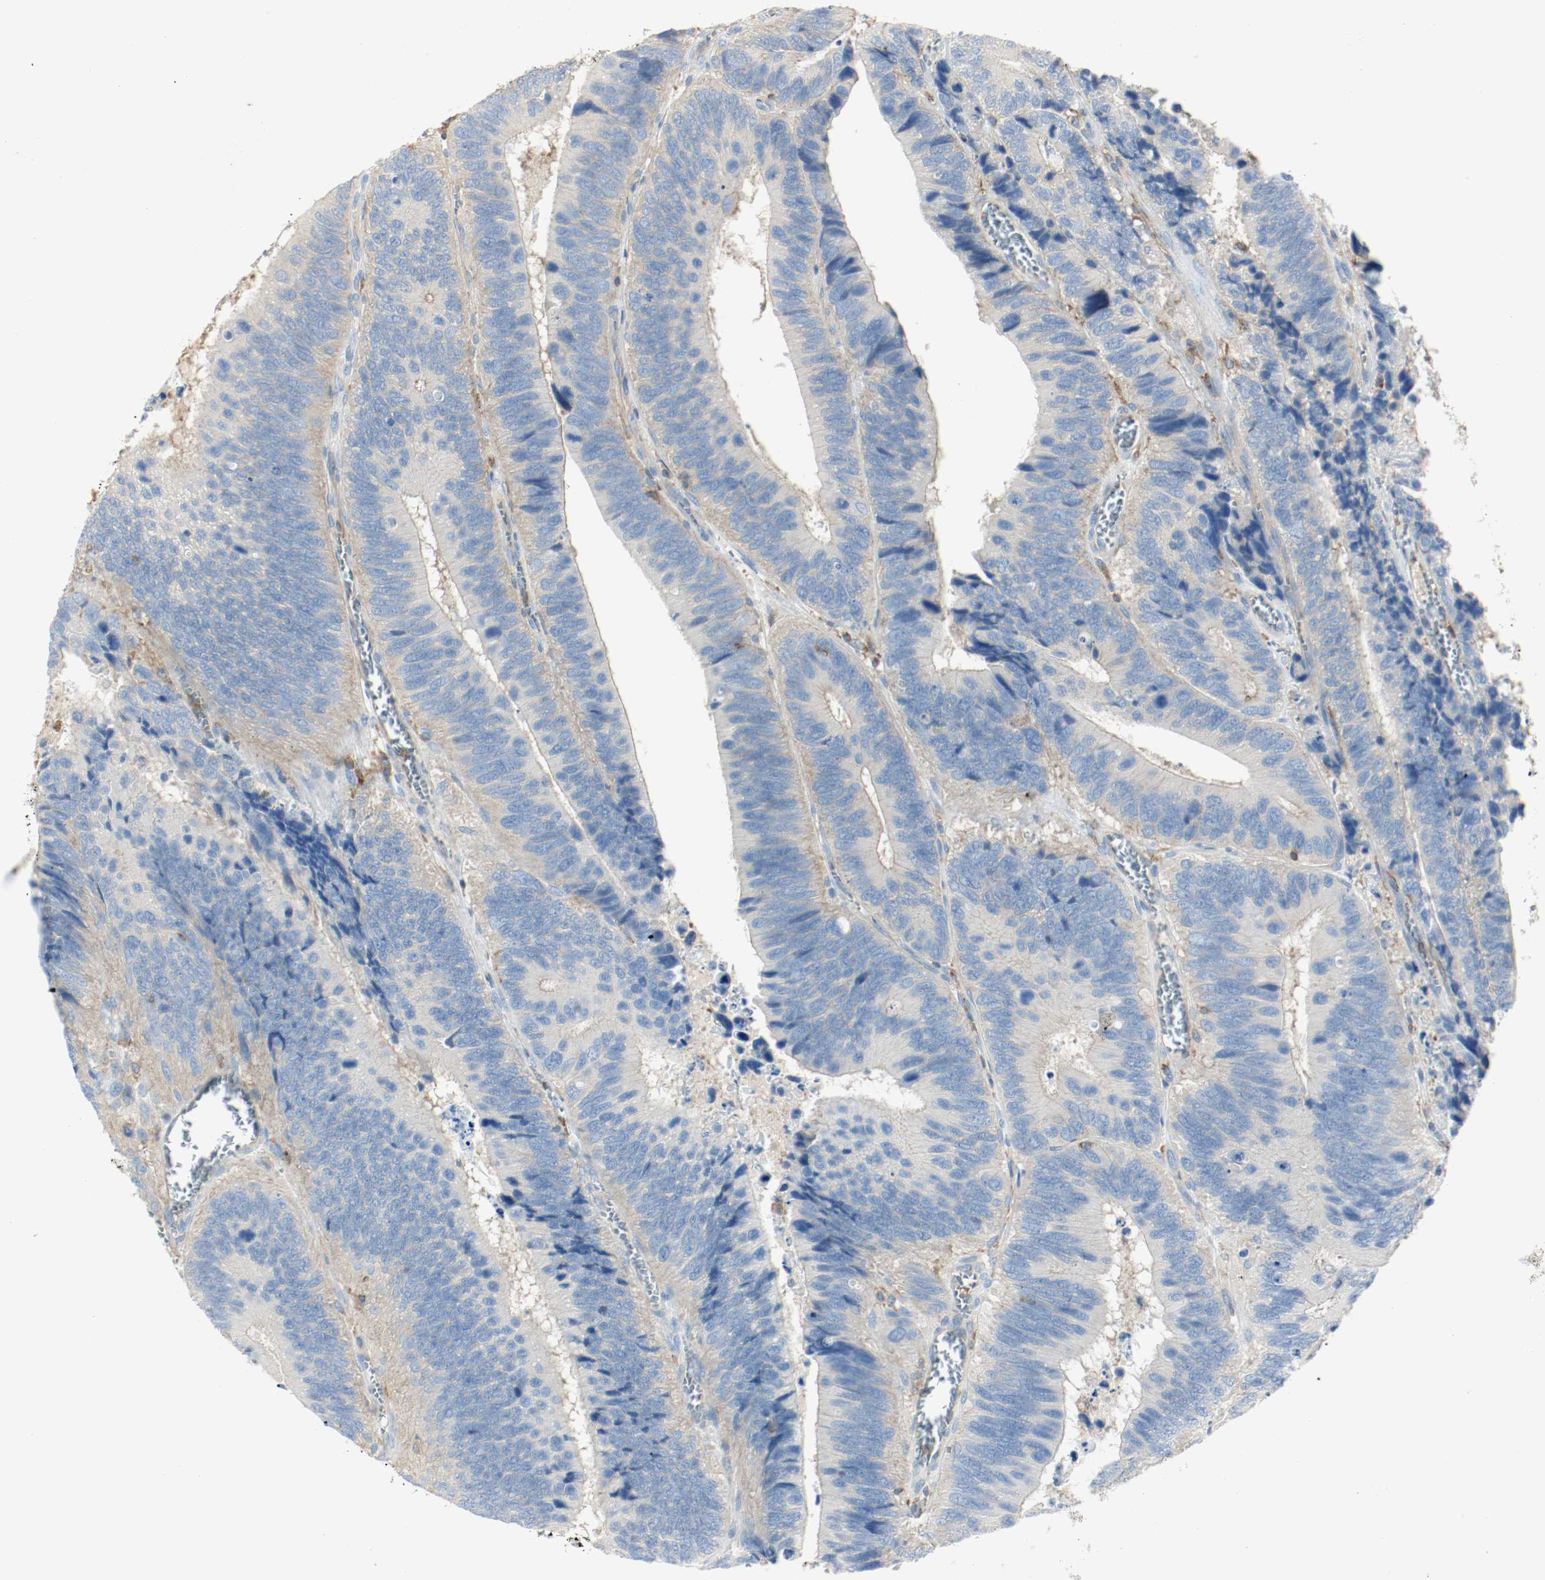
{"staining": {"intensity": "weak", "quantity": "25%-75%", "location": "cytoplasmic/membranous"}, "tissue": "colorectal cancer", "cell_type": "Tumor cells", "image_type": "cancer", "snomed": [{"axis": "morphology", "description": "Adenocarcinoma, NOS"}, {"axis": "topography", "description": "Colon"}], "caption": "A high-resolution photomicrograph shows immunohistochemistry staining of colorectal cancer, which reveals weak cytoplasmic/membranous positivity in about 25%-75% of tumor cells.", "gene": "ARPC1B", "patient": {"sex": "male", "age": 72}}